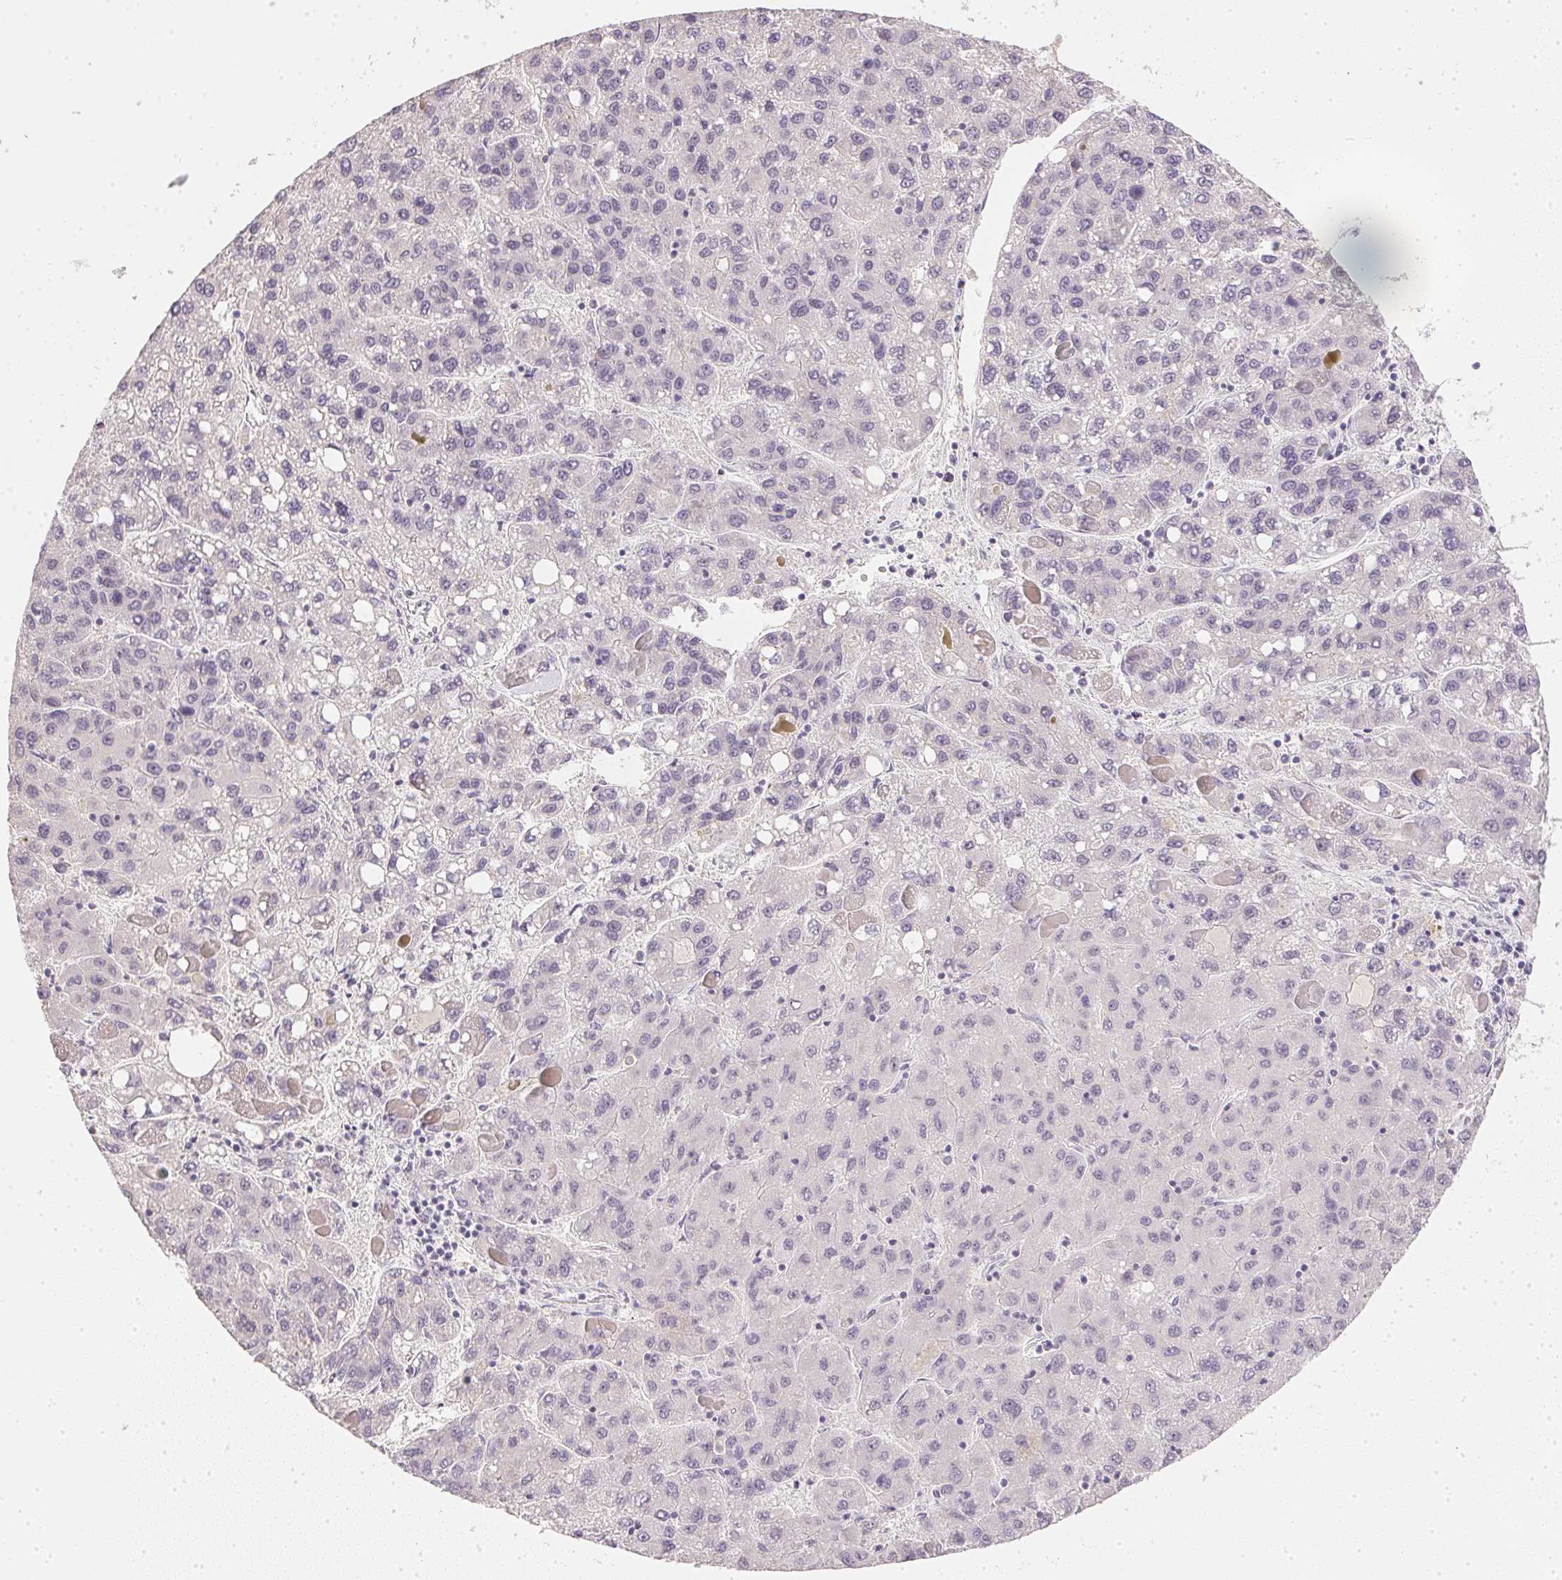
{"staining": {"intensity": "negative", "quantity": "none", "location": "none"}, "tissue": "liver cancer", "cell_type": "Tumor cells", "image_type": "cancer", "snomed": [{"axis": "morphology", "description": "Carcinoma, Hepatocellular, NOS"}, {"axis": "topography", "description": "Liver"}], "caption": "Protein analysis of liver hepatocellular carcinoma demonstrates no significant staining in tumor cells.", "gene": "PPY", "patient": {"sex": "female", "age": 82}}